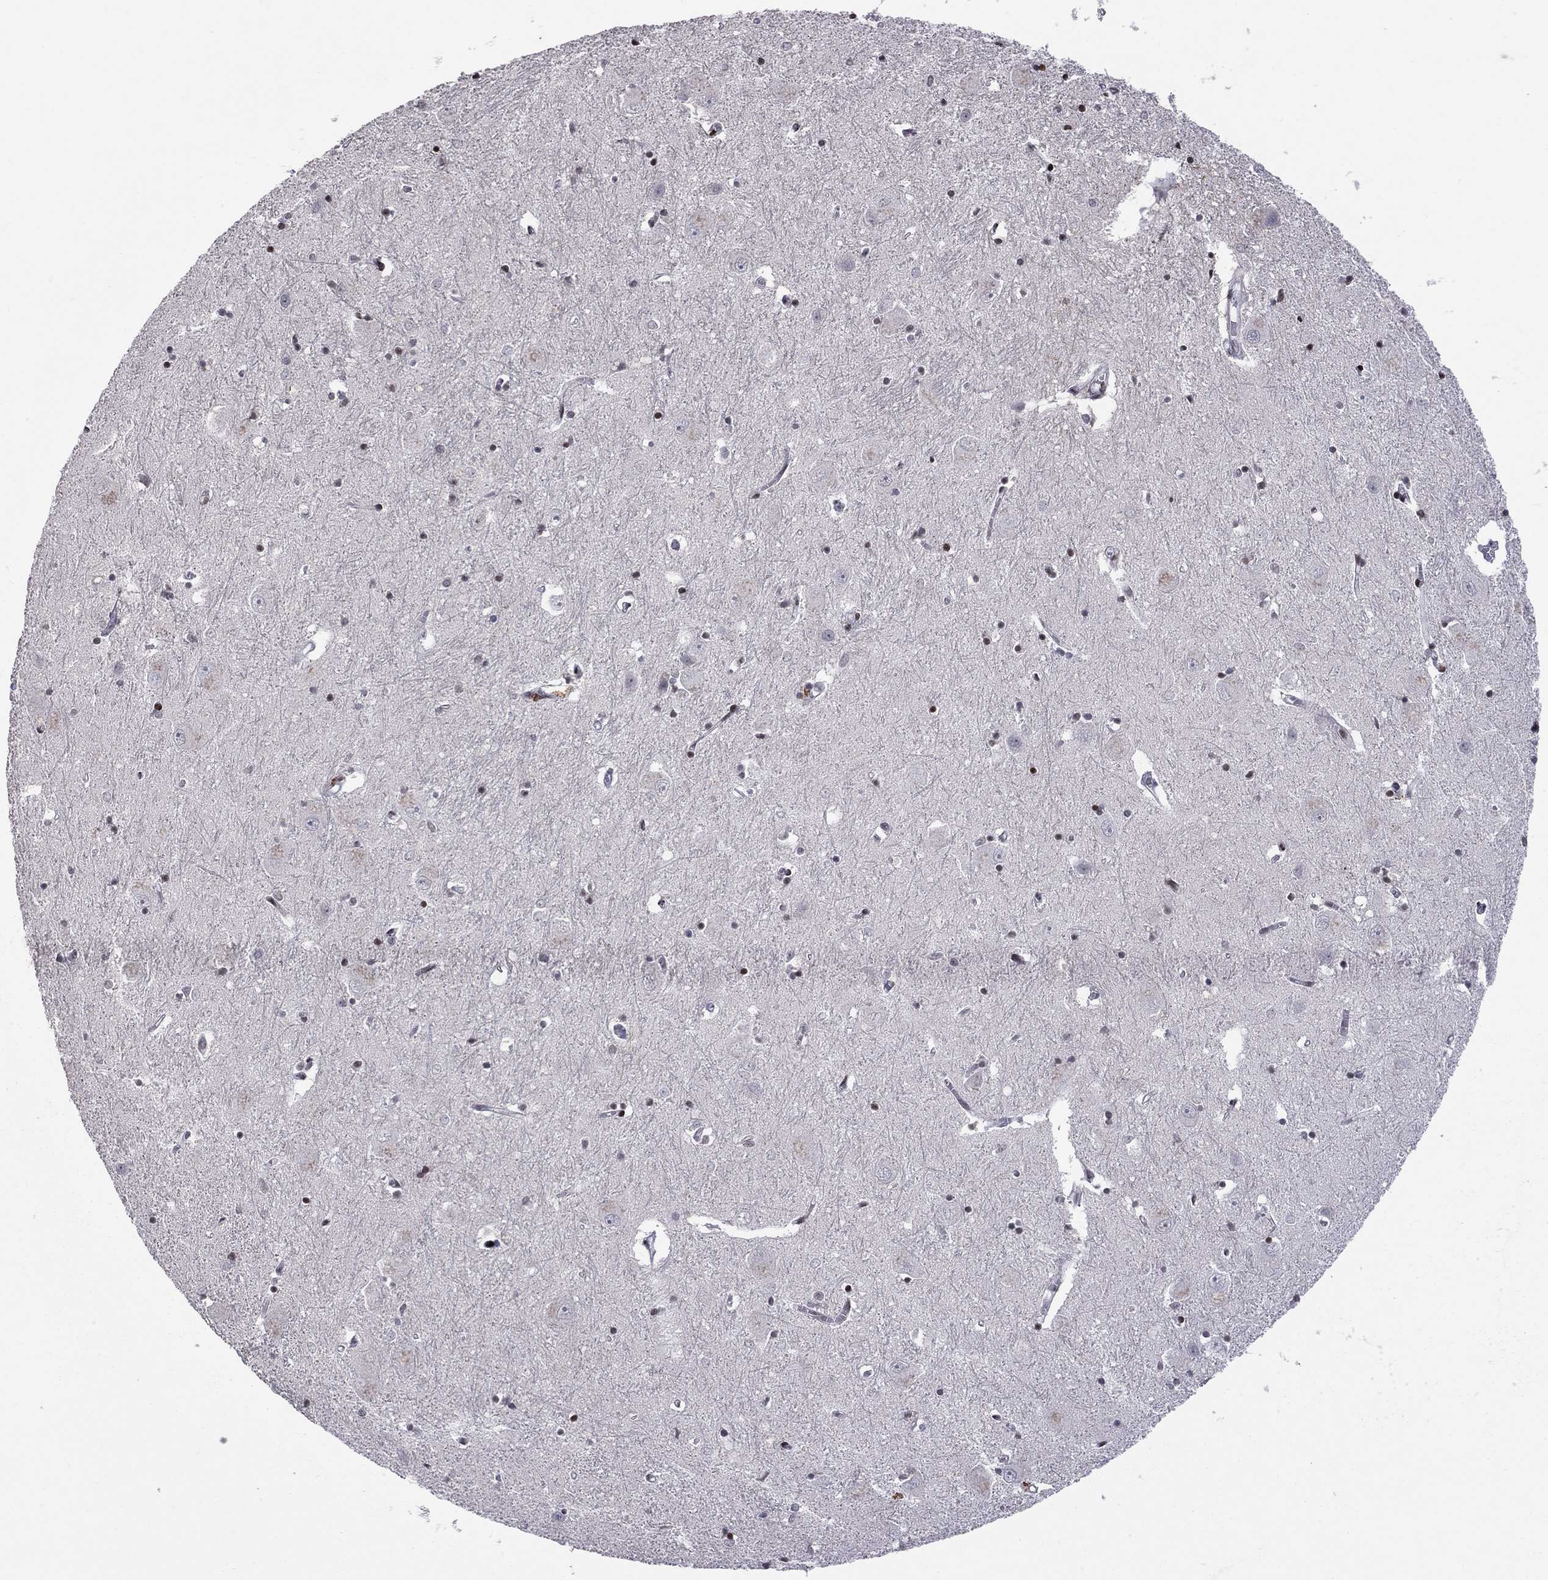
{"staining": {"intensity": "strong", "quantity": "<25%", "location": "cytoplasmic/membranous,nuclear"}, "tissue": "caudate", "cell_type": "Glial cells", "image_type": "normal", "snomed": [{"axis": "morphology", "description": "Normal tissue, NOS"}, {"axis": "topography", "description": "Lateral ventricle wall"}], "caption": "An immunohistochemistry (IHC) photomicrograph of unremarkable tissue is shown. Protein staining in brown highlights strong cytoplasmic/membranous,nuclear positivity in caudate within glial cells. The staining was performed using DAB, with brown indicating positive protein expression. Nuclei are stained blue with hematoxylin.", "gene": "RNASEH2C", "patient": {"sex": "male", "age": 54}}